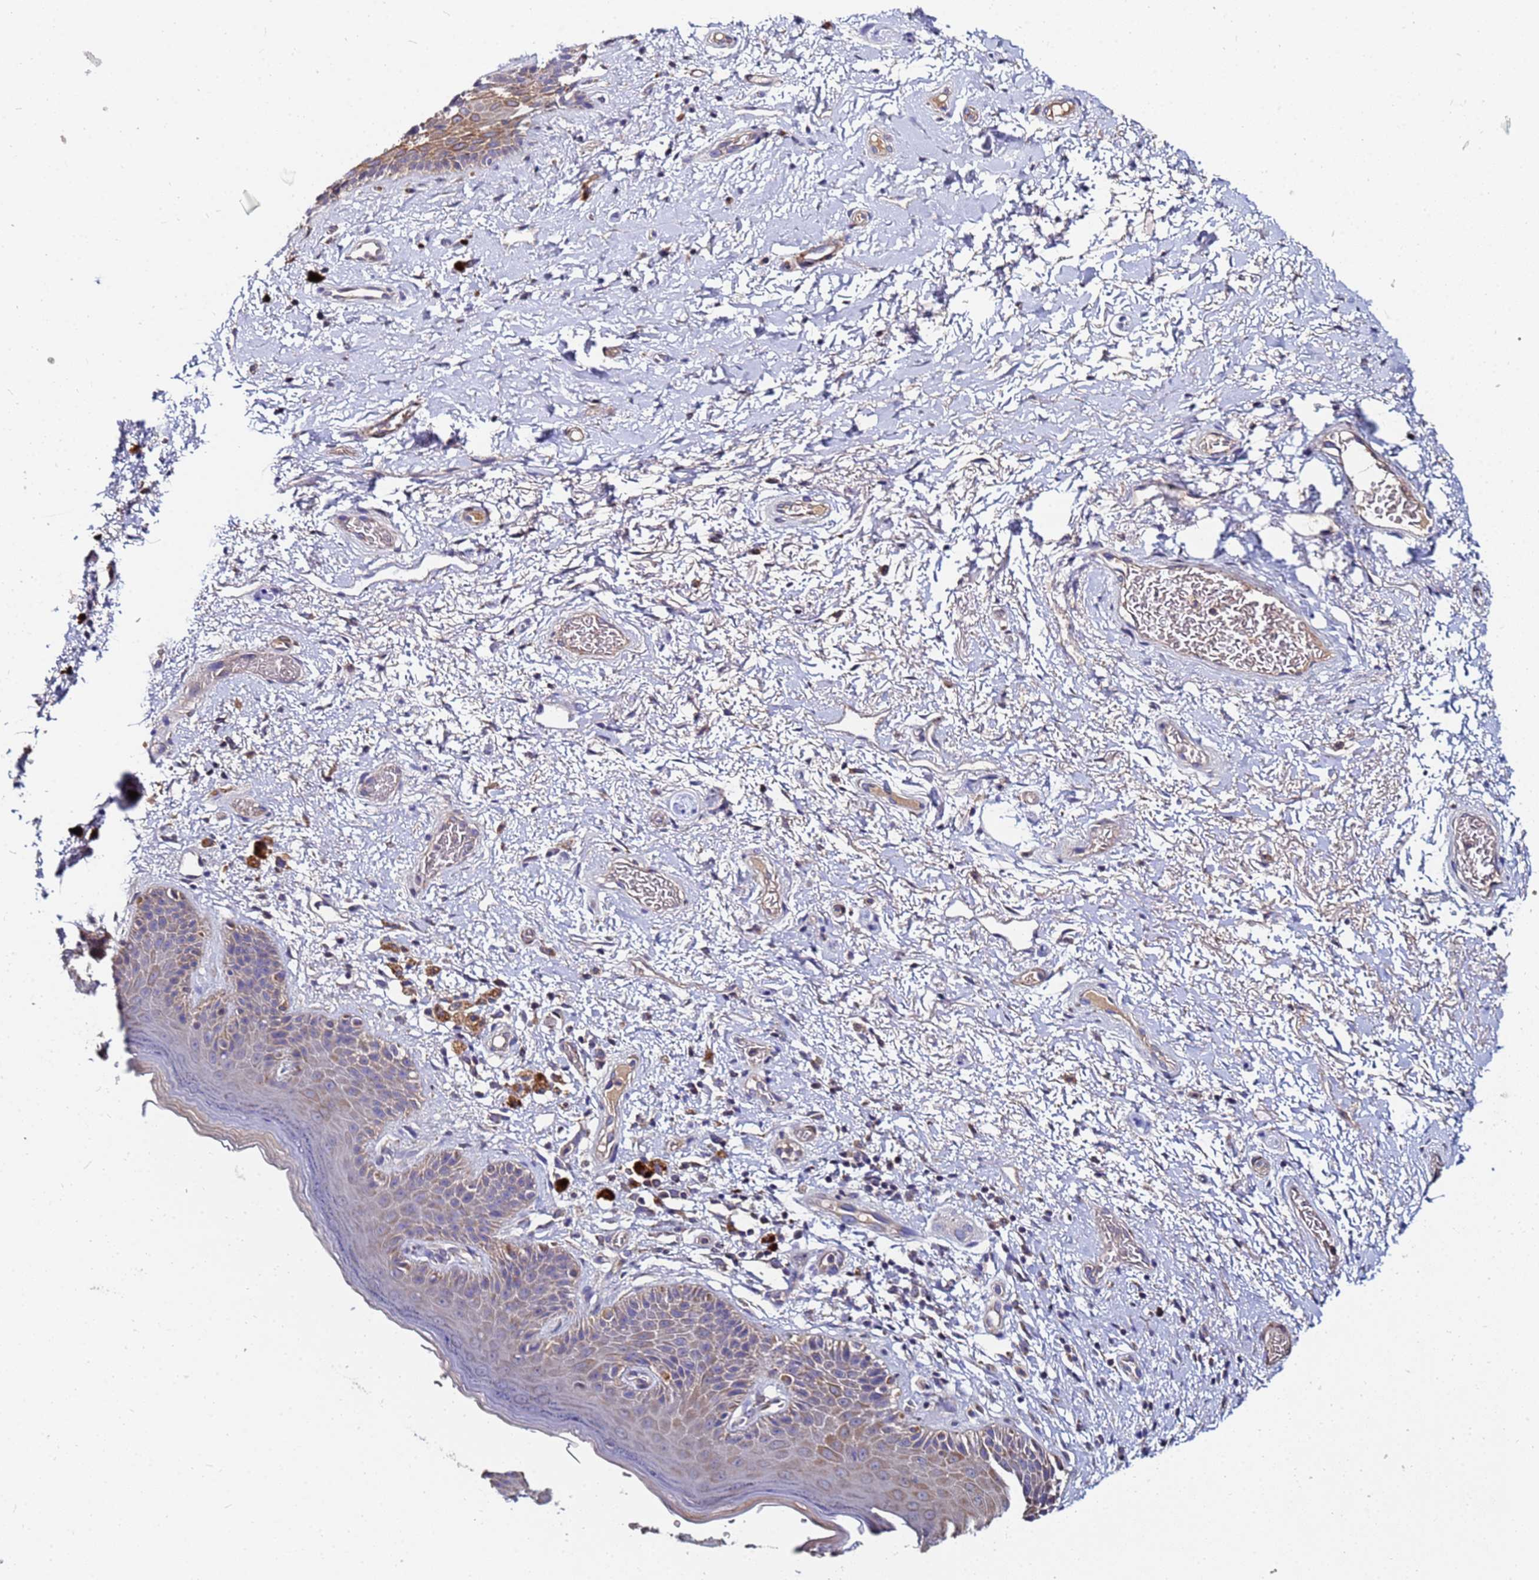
{"staining": {"intensity": "weak", "quantity": ">75%", "location": "cytoplasmic/membranous"}, "tissue": "skin", "cell_type": "Epidermal cells", "image_type": "normal", "snomed": [{"axis": "morphology", "description": "Normal tissue, NOS"}, {"axis": "topography", "description": "Anal"}], "caption": "Epidermal cells demonstrate weak cytoplasmic/membranous staining in approximately >75% of cells in benign skin.", "gene": "C5orf34", "patient": {"sex": "female", "age": 46}}